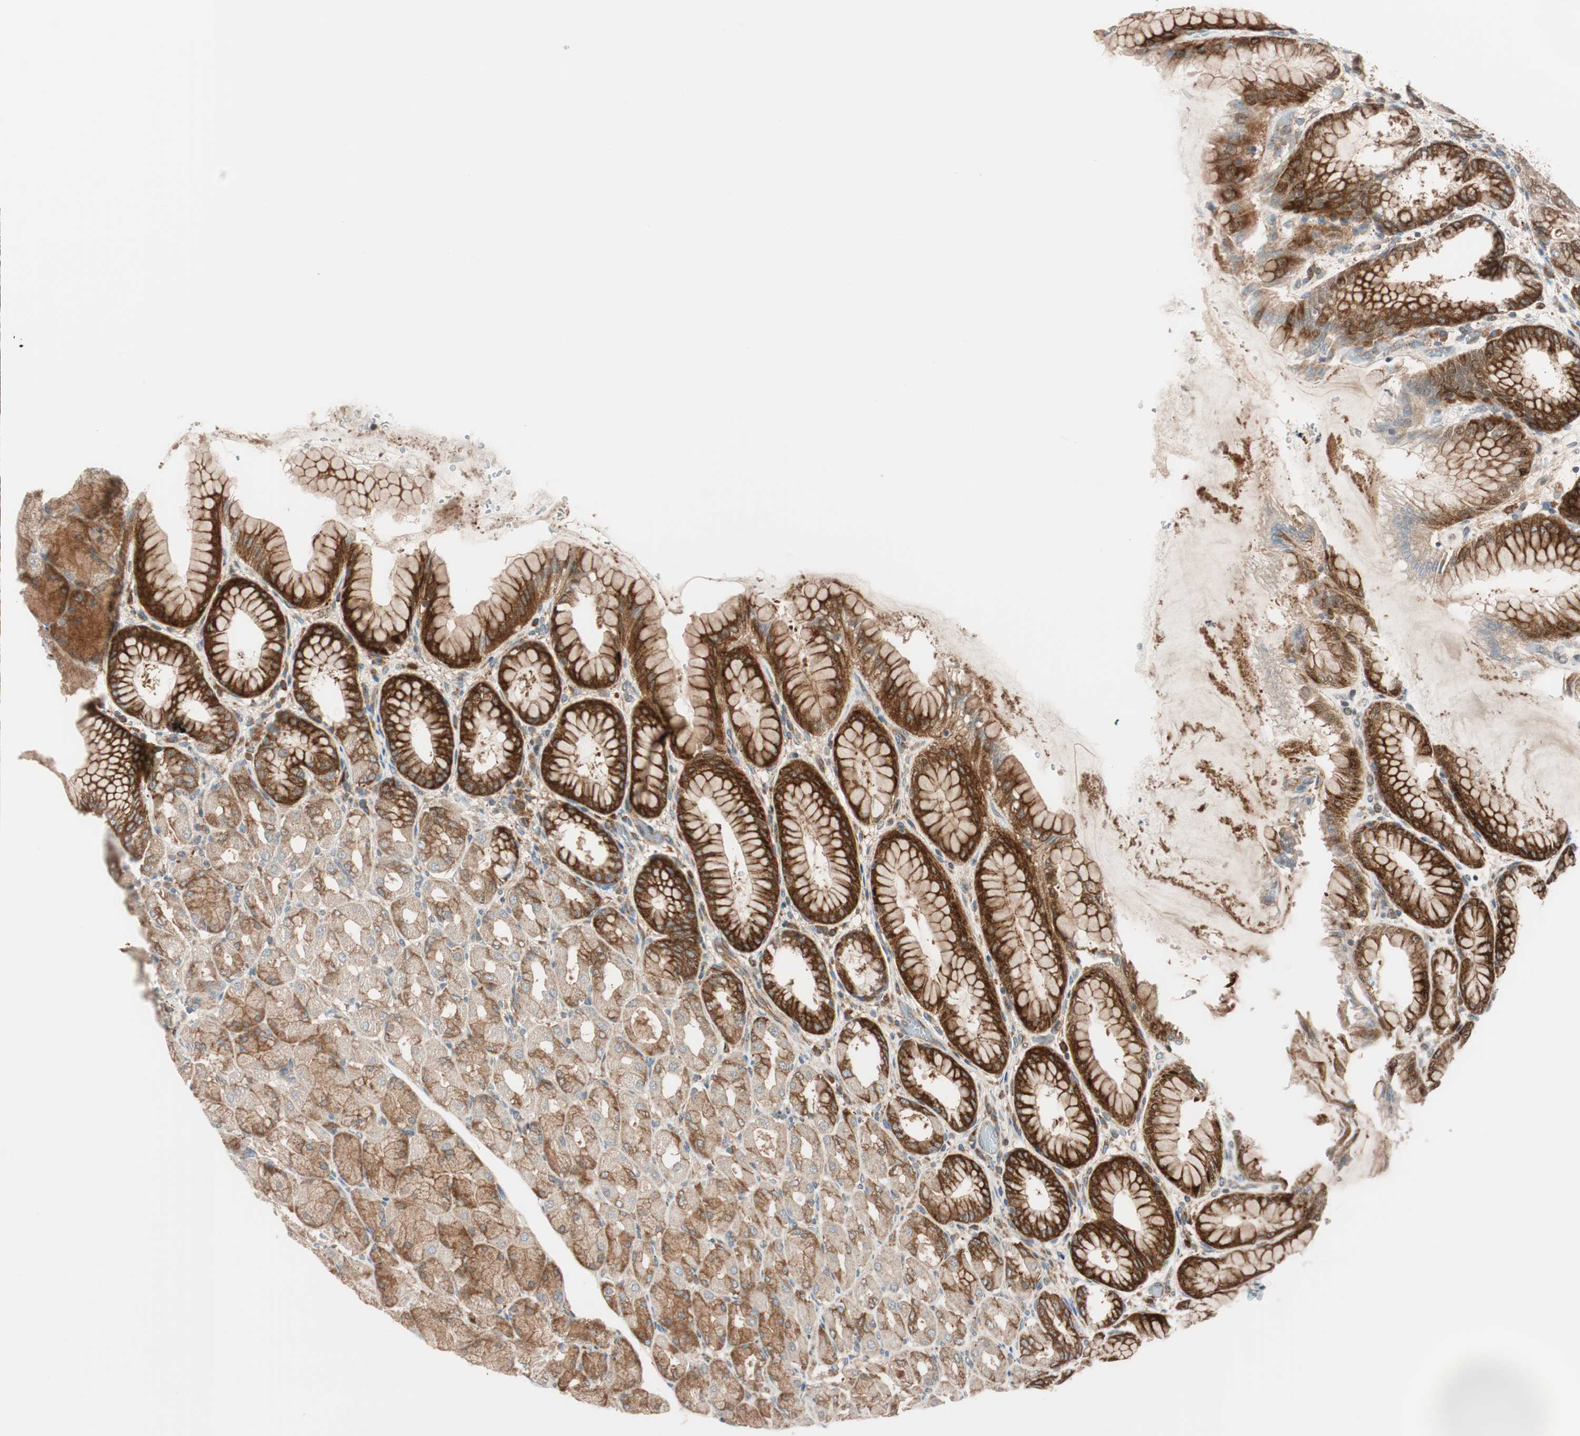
{"staining": {"intensity": "strong", "quantity": ">75%", "location": "cytoplasmic/membranous"}, "tissue": "stomach", "cell_type": "Glandular cells", "image_type": "normal", "snomed": [{"axis": "morphology", "description": "Normal tissue, NOS"}, {"axis": "topography", "description": "Stomach, upper"}], "caption": "Strong cytoplasmic/membranous staining is present in approximately >75% of glandular cells in benign stomach.", "gene": "ABI1", "patient": {"sex": "female", "age": 56}}